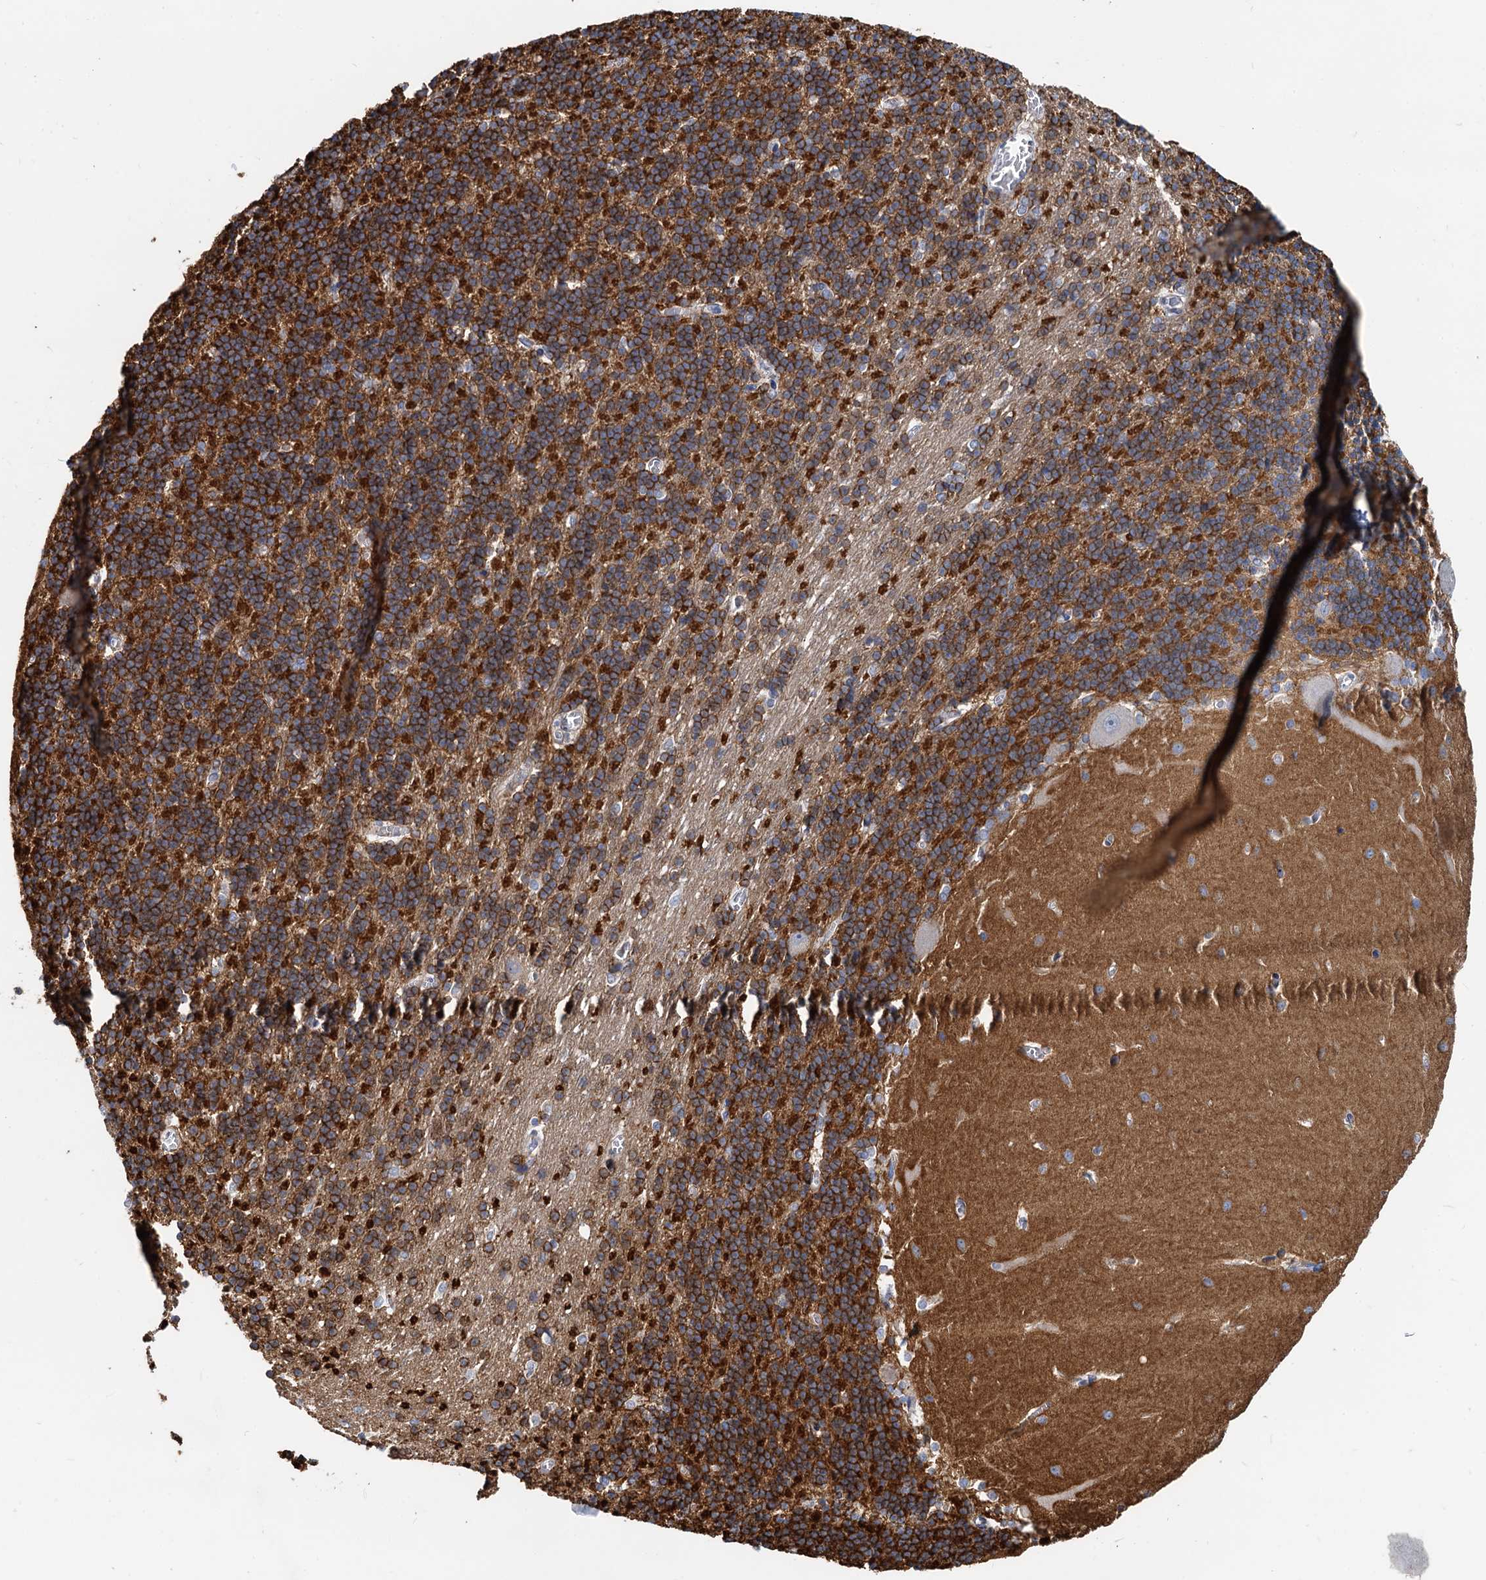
{"staining": {"intensity": "moderate", "quantity": ">75%", "location": "cytoplasmic/membranous"}, "tissue": "cerebellum", "cell_type": "Cells in granular layer", "image_type": "normal", "snomed": [{"axis": "morphology", "description": "Normal tissue, NOS"}, {"axis": "topography", "description": "Cerebellum"}], "caption": "Immunohistochemical staining of unremarkable human cerebellum displays medium levels of moderate cytoplasmic/membranous positivity in approximately >75% of cells in granular layer. (brown staining indicates protein expression, while blue staining denotes nuclei).", "gene": "LNX2", "patient": {"sex": "male", "age": 37}}